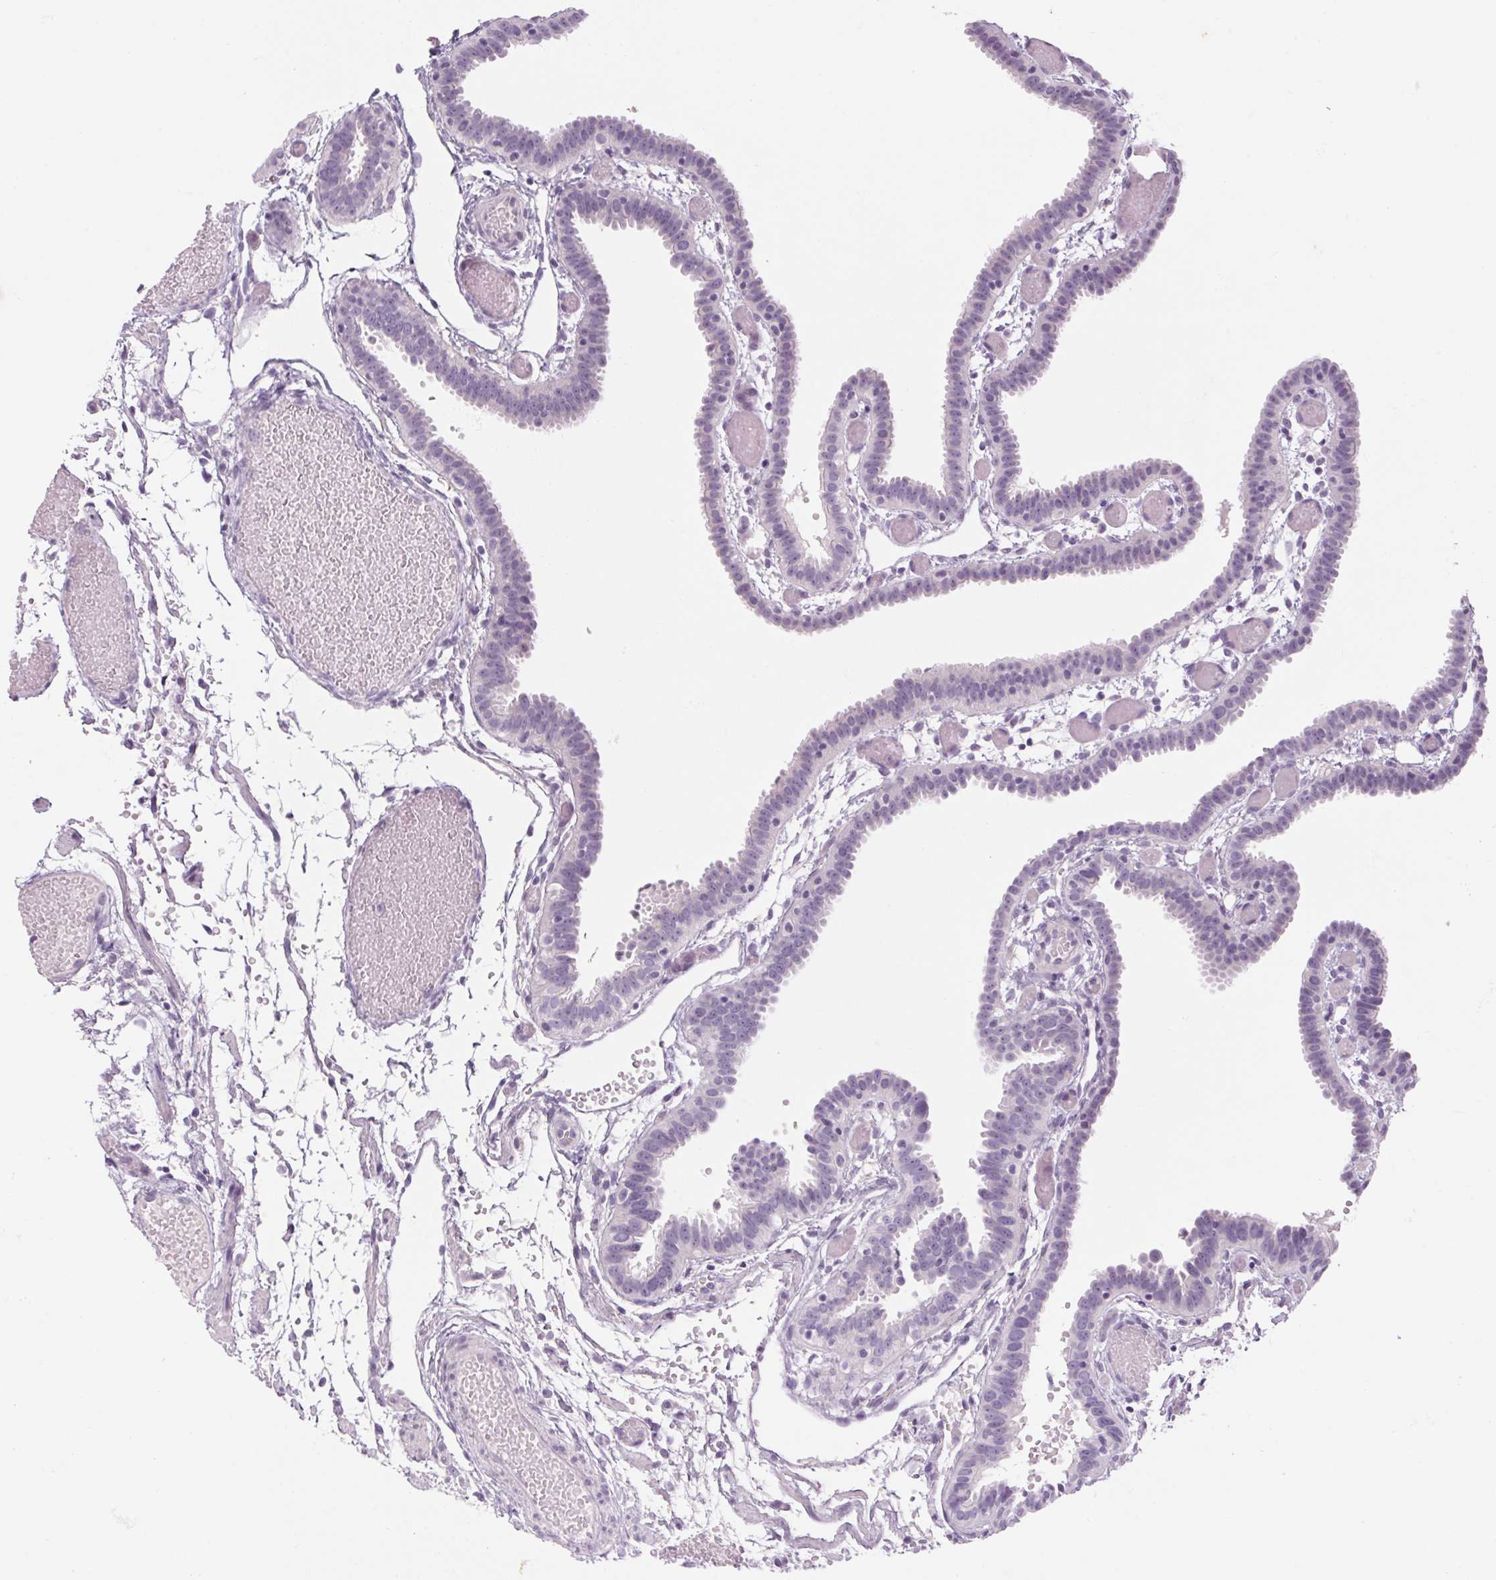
{"staining": {"intensity": "negative", "quantity": "none", "location": "none"}, "tissue": "fallopian tube", "cell_type": "Glandular cells", "image_type": "normal", "snomed": [{"axis": "morphology", "description": "Normal tissue, NOS"}, {"axis": "topography", "description": "Fallopian tube"}], "caption": "This is an IHC image of benign fallopian tube. There is no expression in glandular cells.", "gene": "RPTN", "patient": {"sex": "female", "age": 37}}